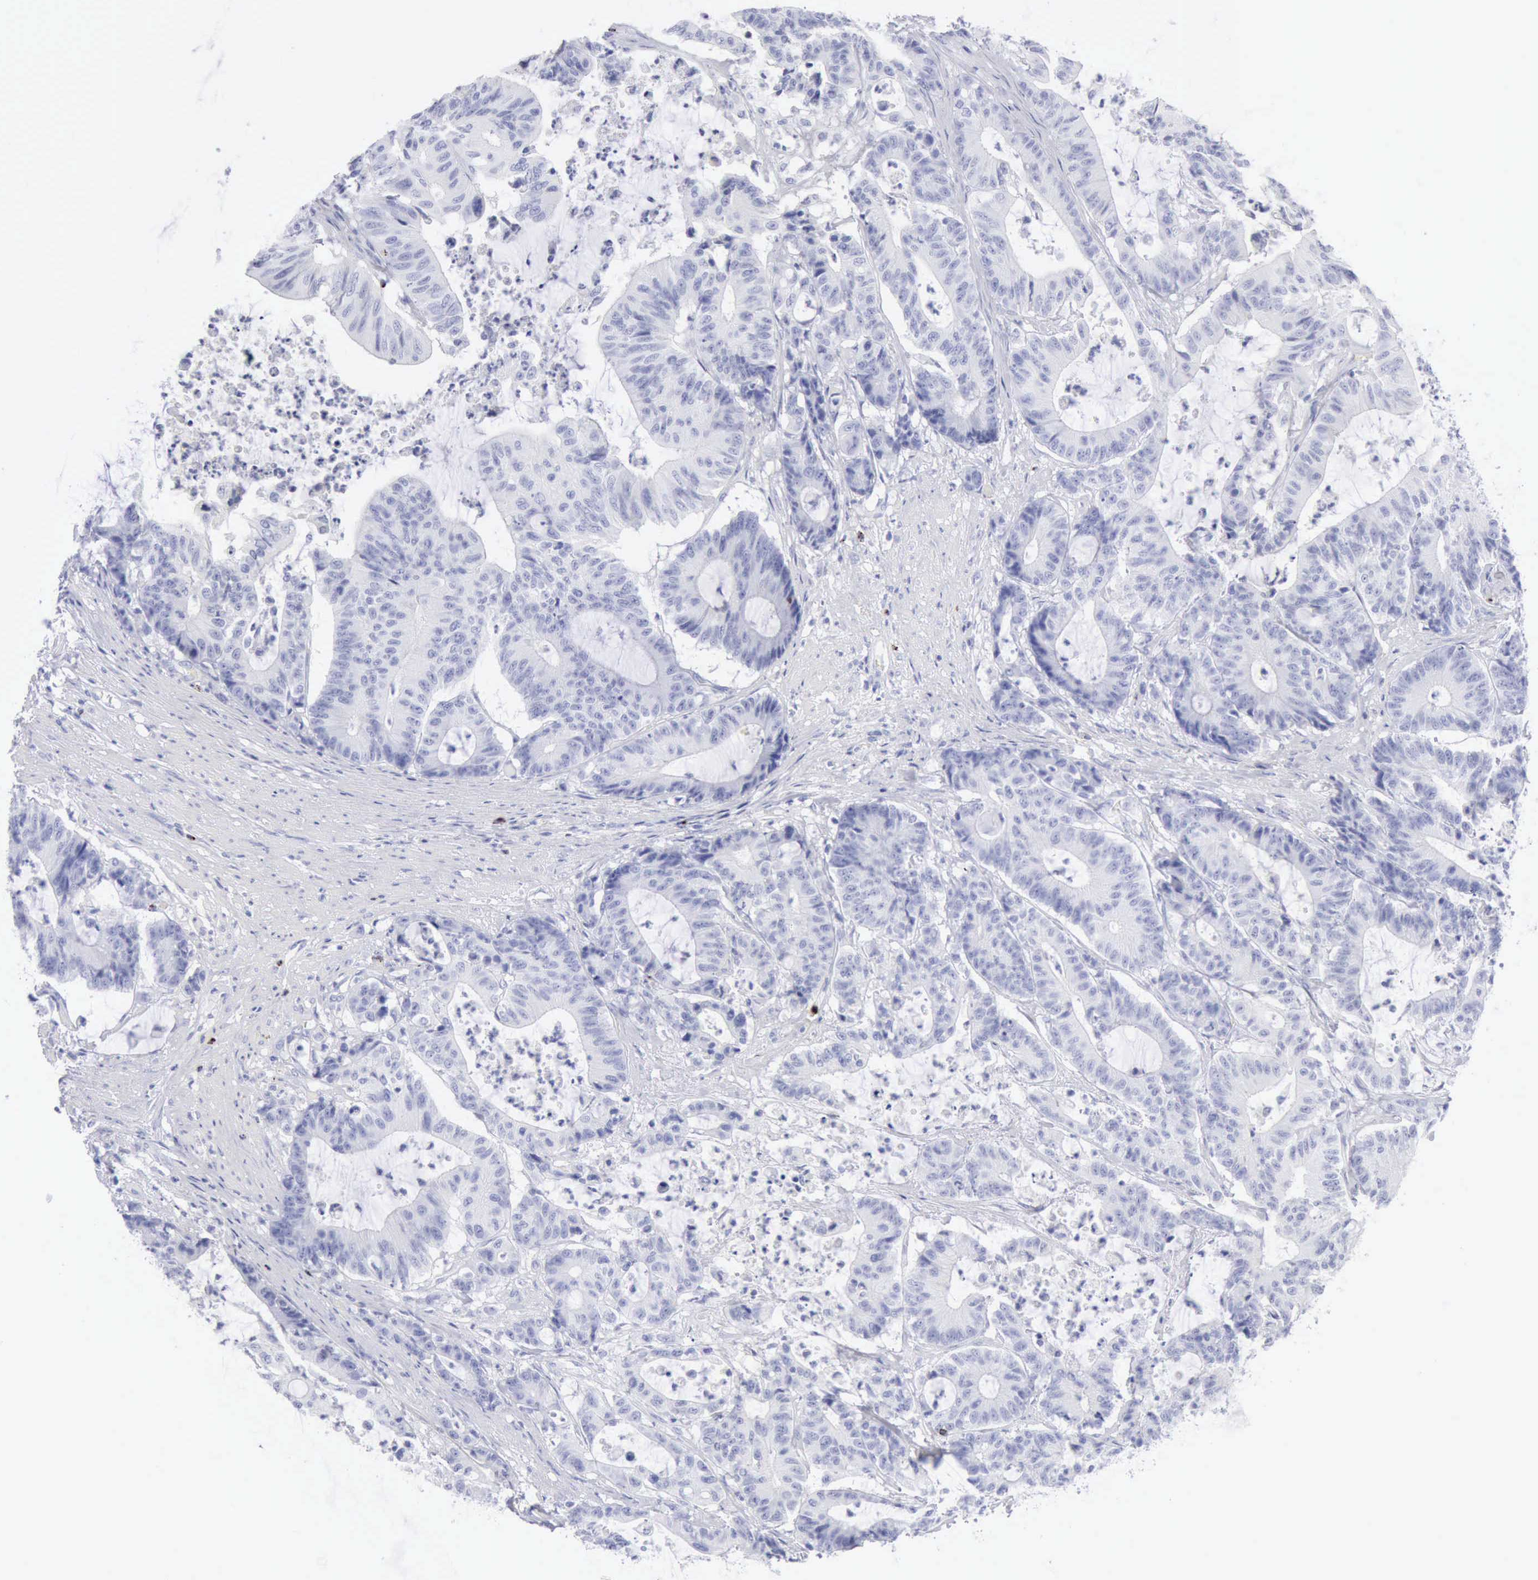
{"staining": {"intensity": "negative", "quantity": "none", "location": "none"}, "tissue": "colorectal cancer", "cell_type": "Tumor cells", "image_type": "cancer", "snomed": [{"axis": "morphology", "description": "Adenocarcinoma, NOS"}, {"axis": "topography", "description": "Colon"}], "caption": "Immunohistochemistry image of human adenocarcinoma (colorectal) stained for a protein (brown), which demonstrates no staining in tumor cells.", "gene": "GZMB", "patient": {"sex": "female", "age": 84}}